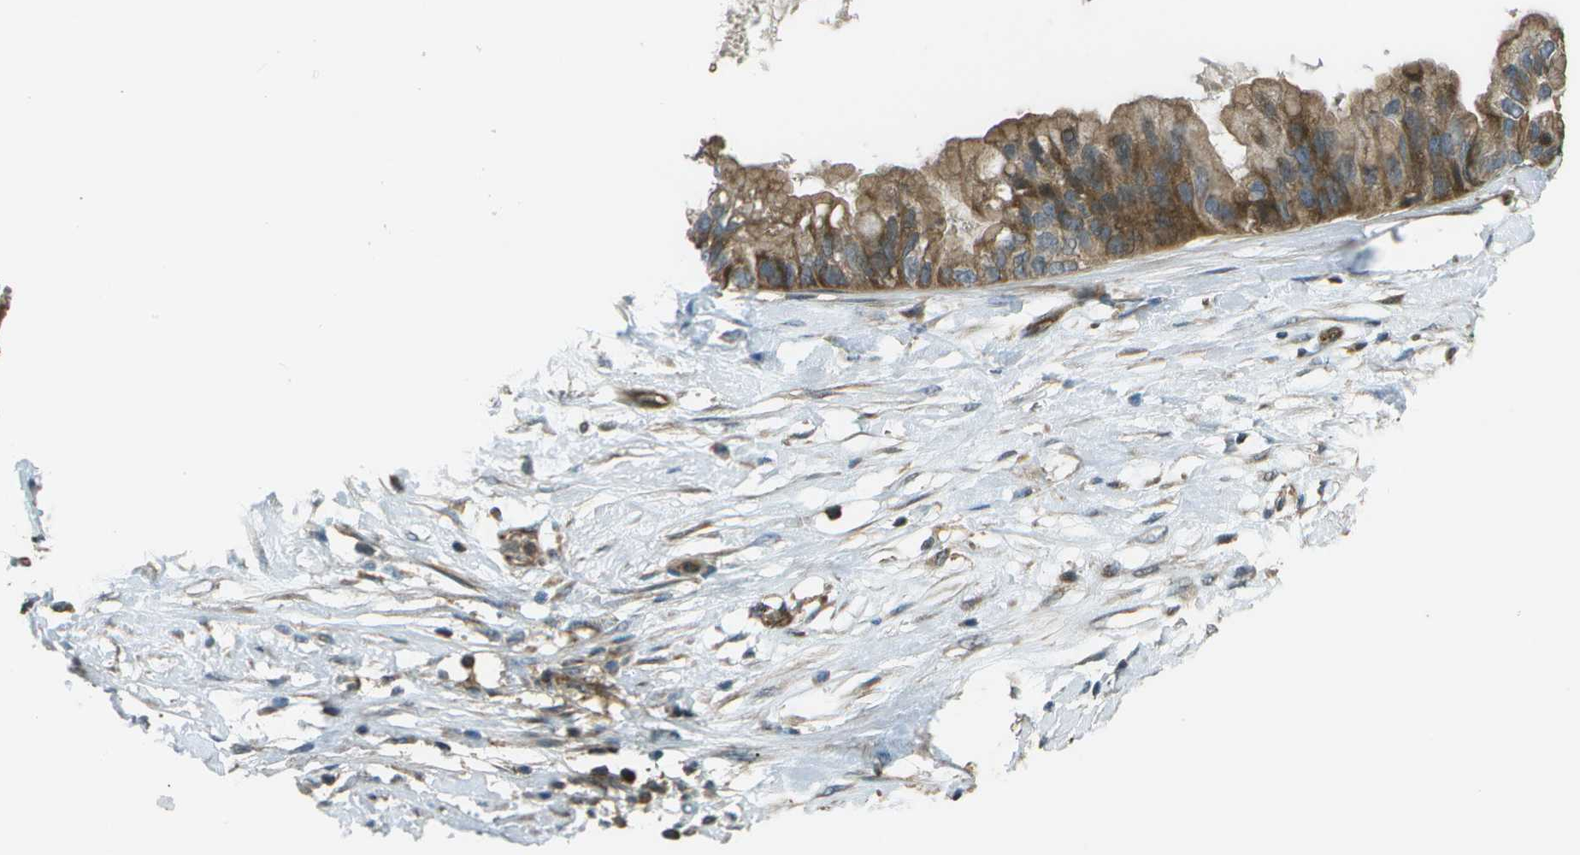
{"staining": {"intensity": "strong", "quantity": ">75%", "location": "cytoplasmic/membranous"}, "tissue": "ovarian cancer", "cell_type": "Tumor cells", "image_type": "cancer", "snomed": [{"axis": "morphology", "description": "Cystadenocarcinoma, mucinous, NOS"}, {"axis": "topography", "description": "Ovary"}], "caption": "Ovarian cancer was stained to show a protein in brown. There is high levels of strong cytoplasmic/membranous staining in about >75% of tumor cells.", "gene": "PLPBP", "patient": {"sex": "female", "age": 80}}